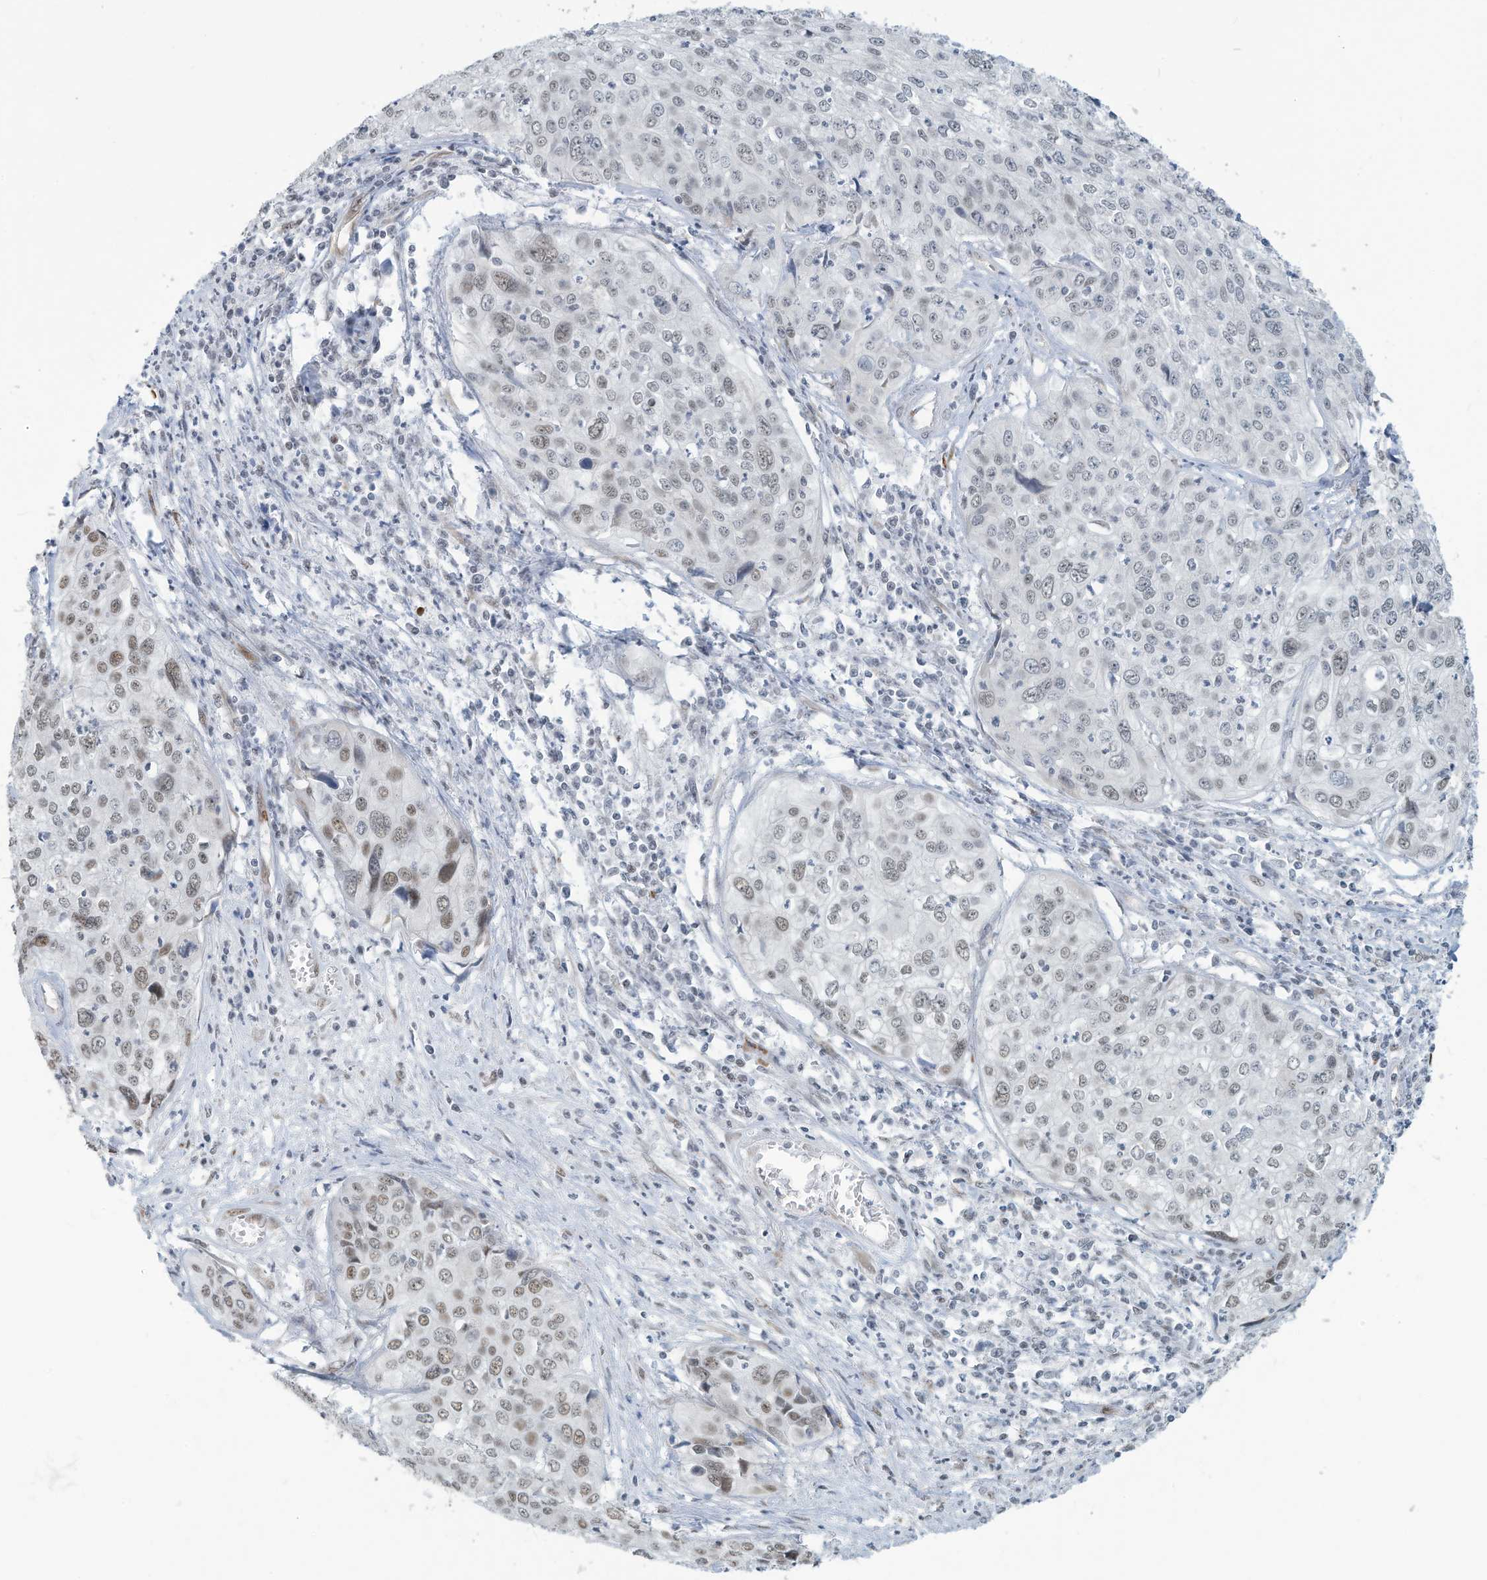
{"staining": {"intensity": "moderate", "quantity": "25%-75%", "location": "nuclear"}, "tissue": "cervical cancer", "cell_type": "Tumor cells", "image_type": "cancer", "snomed": [{"axis": "morphology", "description": "Squamous cell carcinoma, NOS"}, {"axis": "topography", "description": "Cervix"}], "caption": "Immunohistochemistry histopathology image of cervical cancer (squamous cell carcinoma) stained for a protein (brown), which demonstrates medium levels of moderate nuclear expression in approximately 25%-75% of tumor cells.", "gene": "SARNP", "patient": {"sex": "female", "age": 31}}